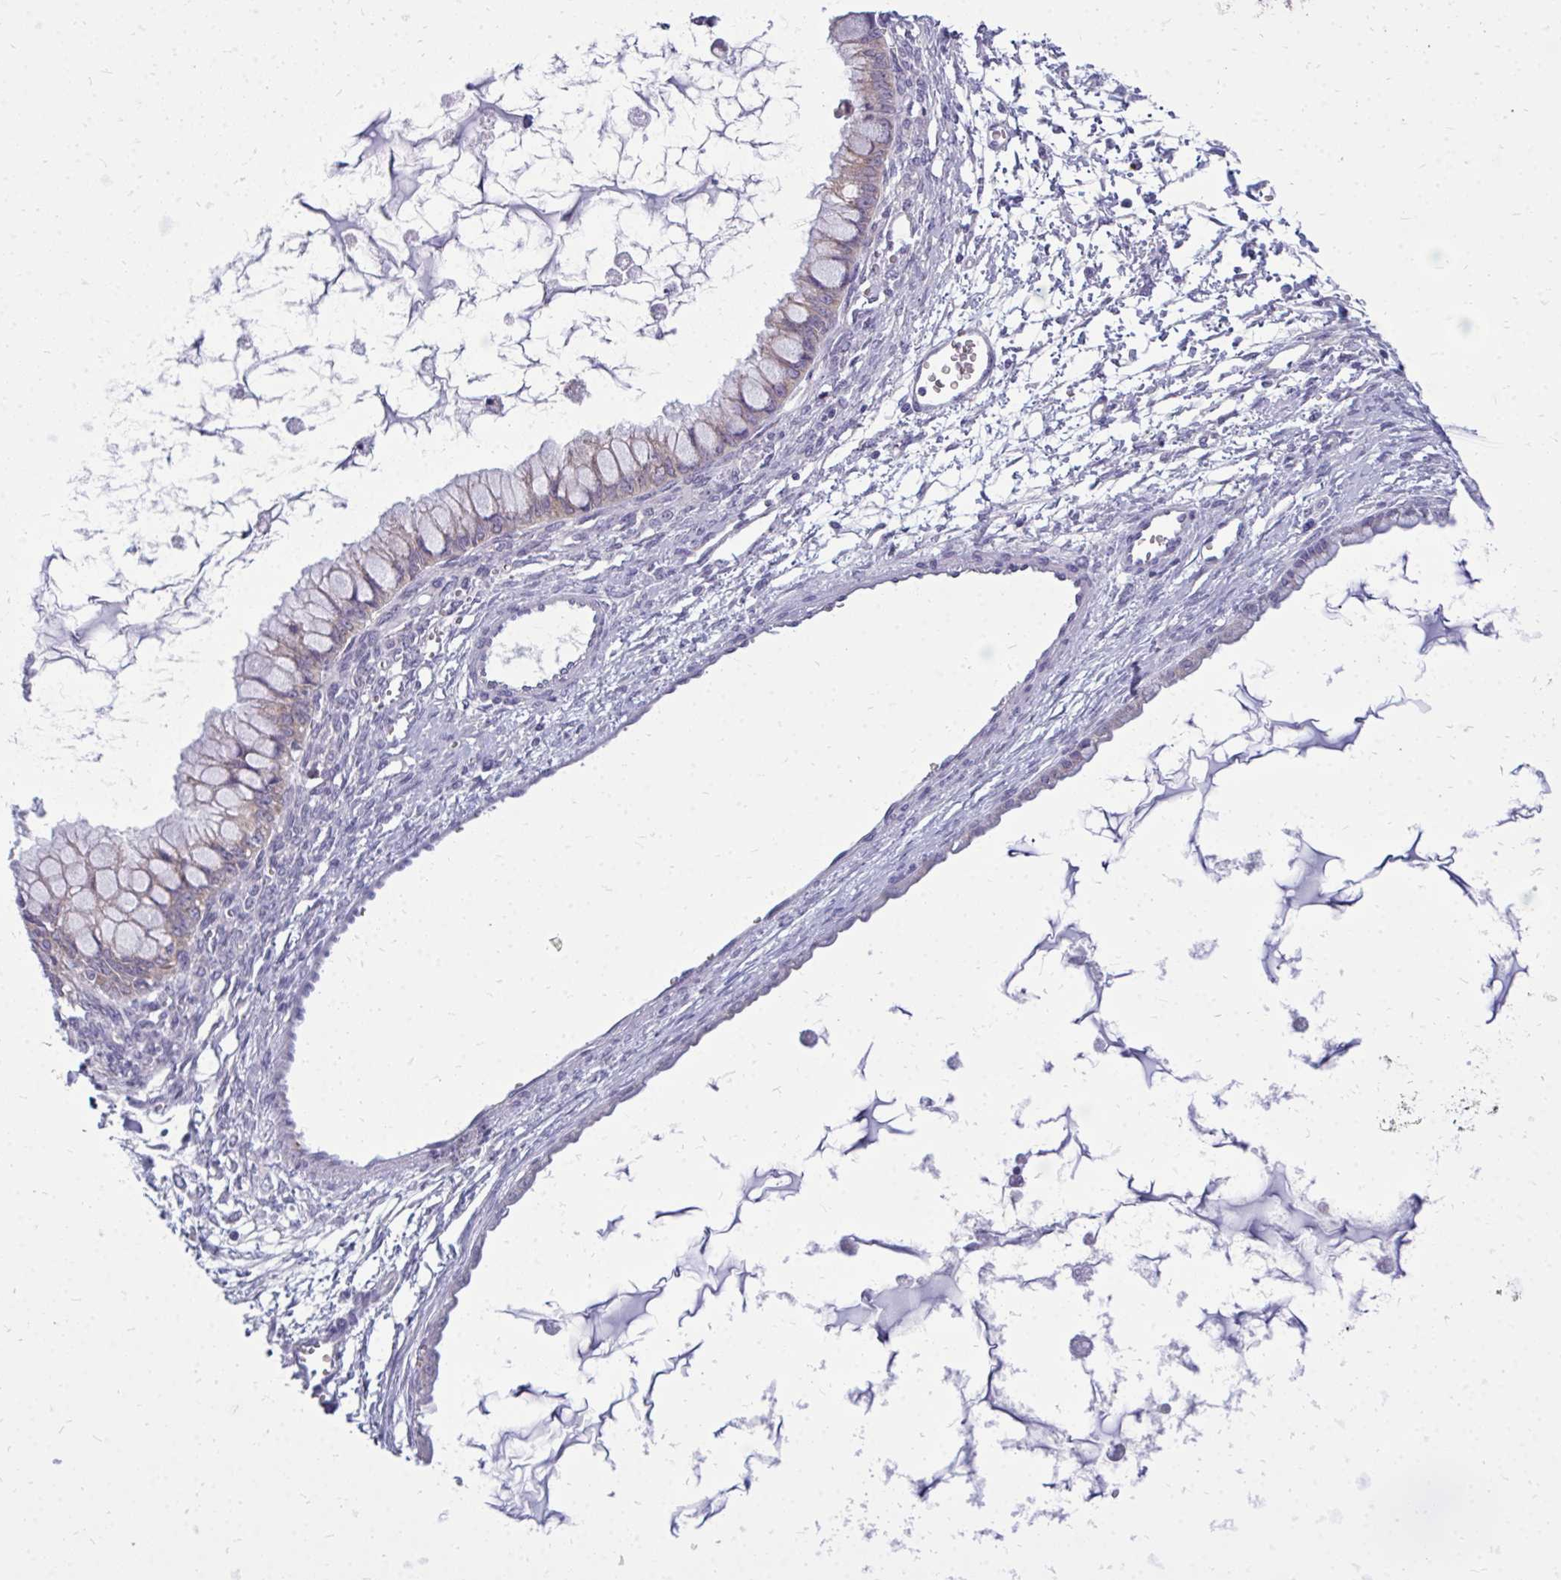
{"staining": {"intensity": "weak", "quantity": "<25%", "location": "cytoplasmic/membranous"}, "tissue": "ovarian cancer", "cell_type": "Tumor cells", "image_type": "cancer", "snomed": [{"axis": "morphology", "description": "Cystadenocarcinoma, mucinous, NOS"}, {"axis": "topography", "description": "Ovary"}], "caption": "Photomicrograph shows no significant protein positivity in tumor cells of ovarian cancer (mucinous cystadenocarcinoma).", "gene": "ACSL5", "patient": {"sex": "female", "age": 34}}